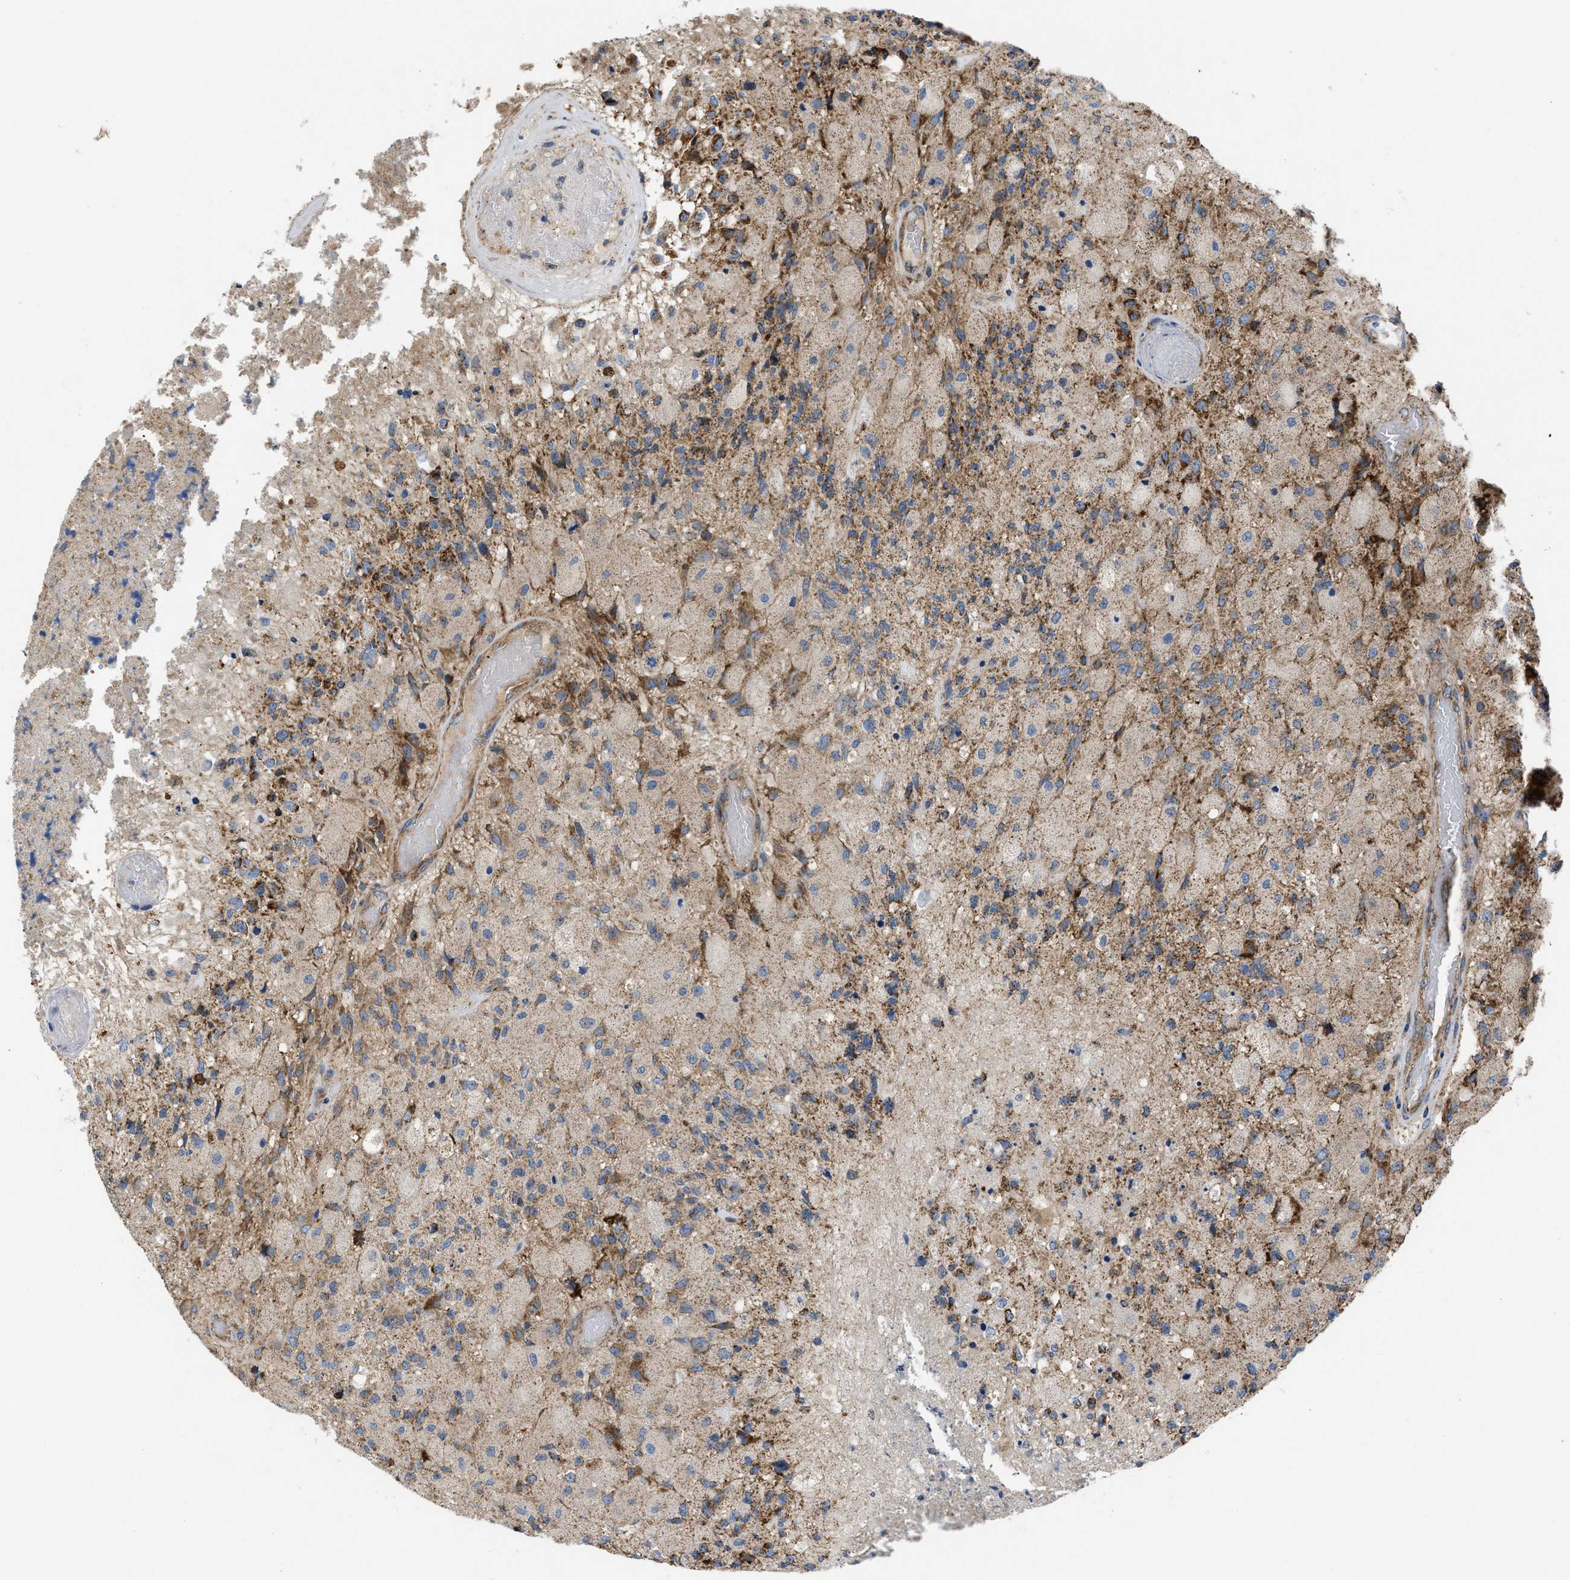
{"staining": {"intensity": "moderate", "quantity": ">75%", "location": "cytoplasmic/membranous"}, "tissue": "glioma", "cell_type": "Tumor cells", "image_type": "cancer", "snomed": [{"axis": "morphology", "description": "Normal tissue, NOS"}, {"axis": "morphology", "description": "Glioma, malignant, High grade"}, {"axis": "topography", "description": "Cerebral cortex"}], "caption": "The histopathology image exhibits a brown stain indicating the presence of a protein in the cytoplasmic/membranous of tumor cells in malignant glioma (high-grade).", "gene": "OPTN", "patient": {"sex": "male", "age": 77}}